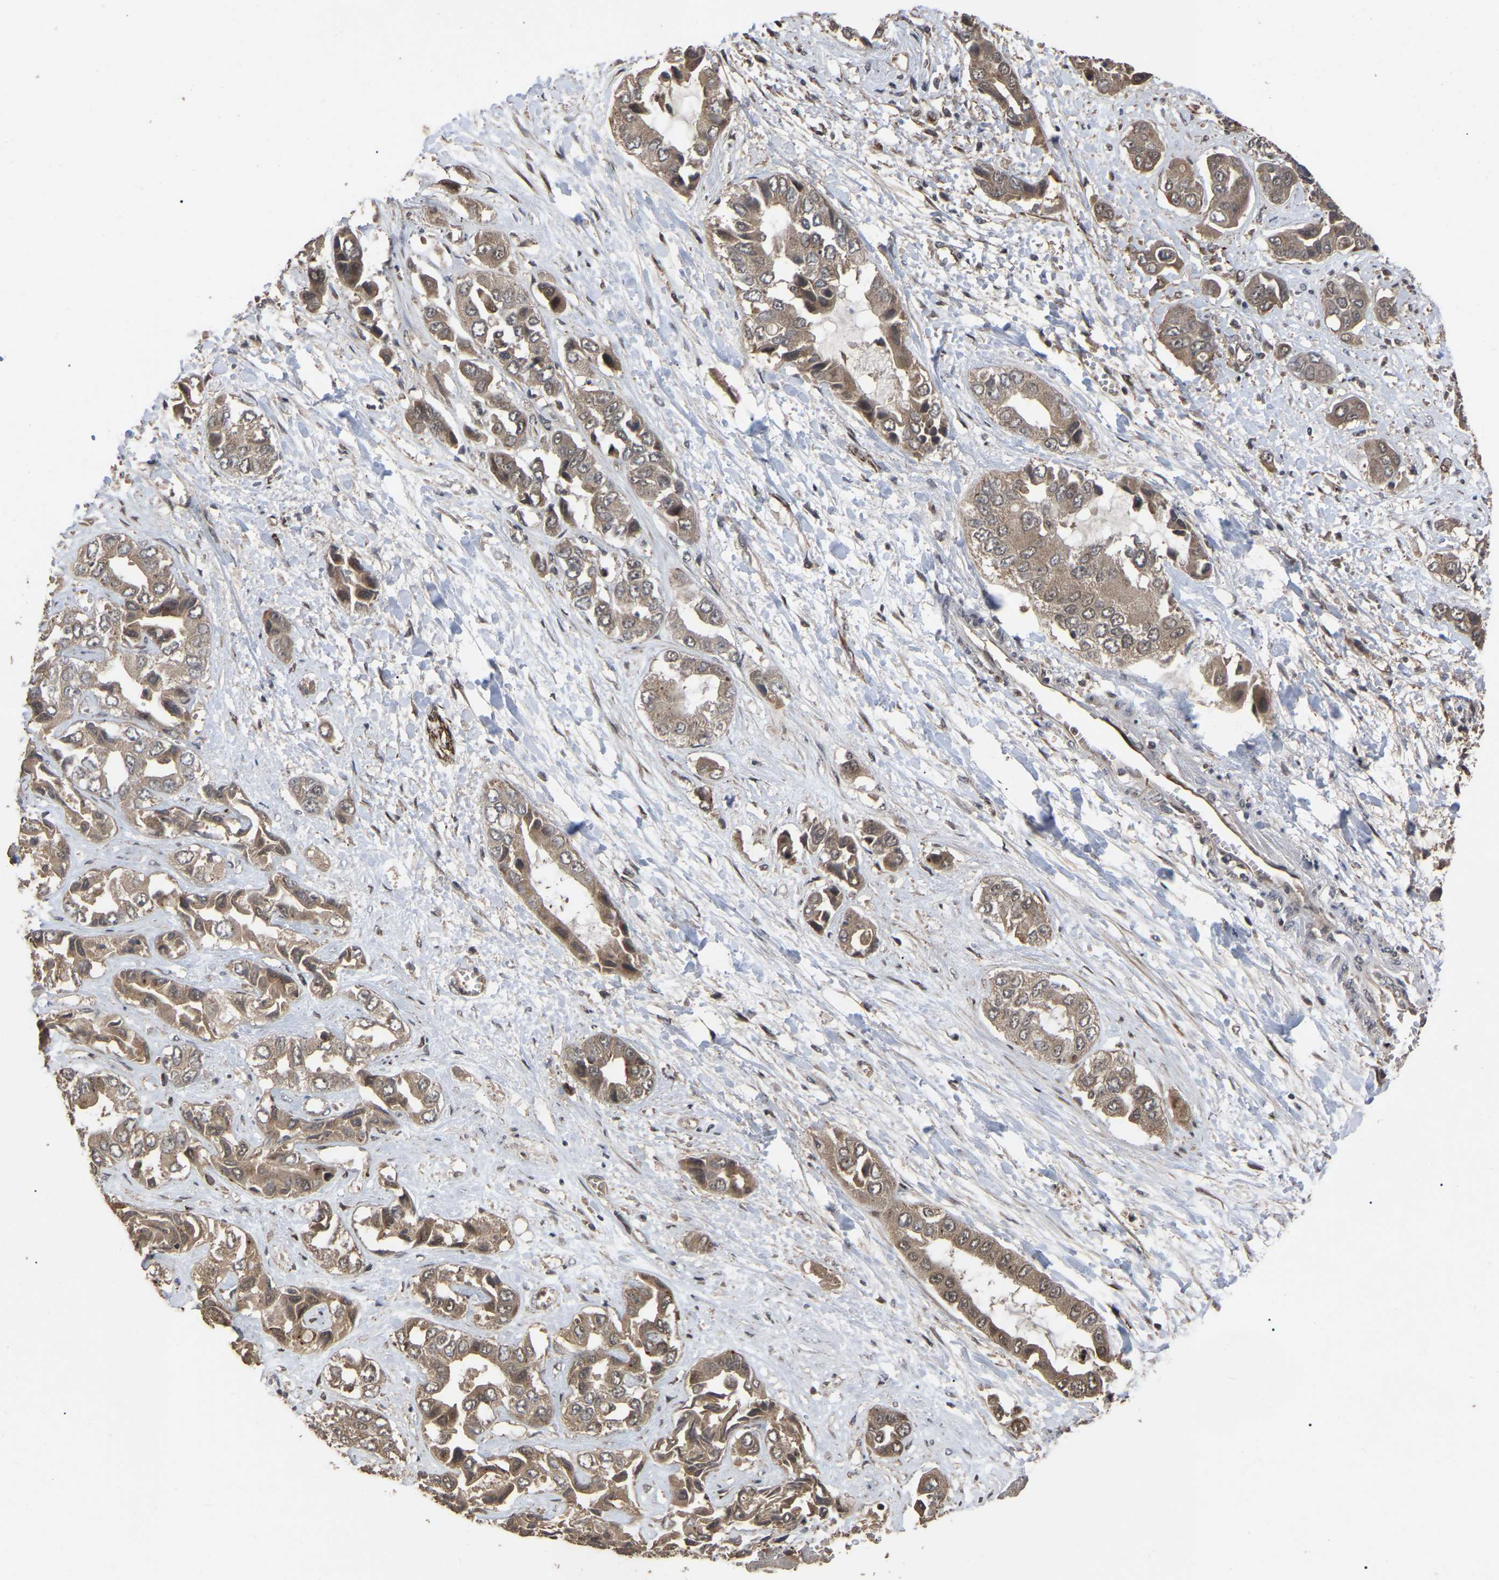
{"staining": {"intensity": "moderate", "quantity": "25%-75%", "location": "cytoplasmic/membranous"}, "tissue": "liver cancer", "cell_type": "Tumor cells", "image_type": "cancer", "snomed": [{"axis": "morphology", "description": "Cholangiocarcinoma"}, {"axis": "topography", "description": "Liver"}], "caption": "Immunohistochemical staining of cholangiocarcinoma (liver) shows moderate cytoplasmic/membranous protein staining in about 25%-75% of tumor cells.", "gene": "FAM161B", "patient": {"sex": "female", "age": 52}}